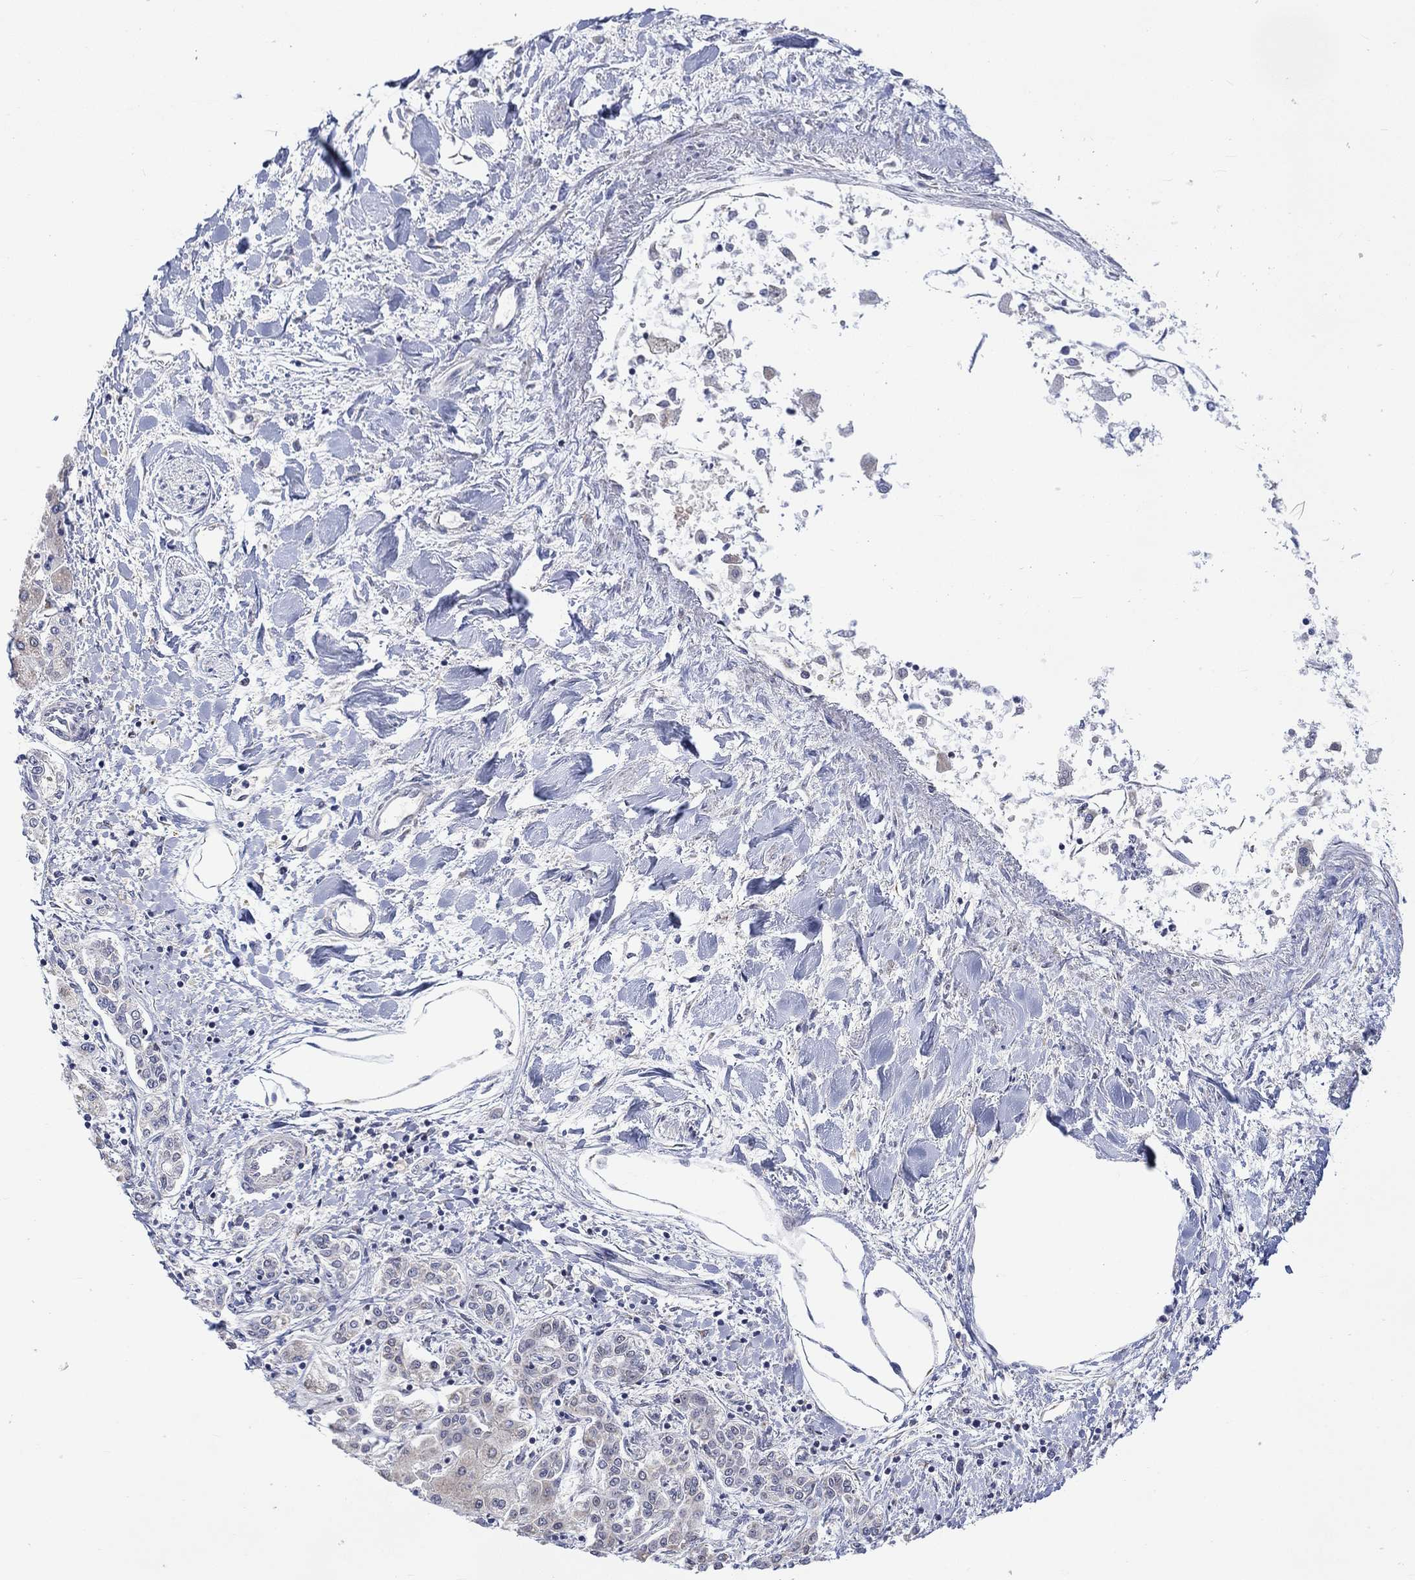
{"staining": {"intensity": "negative", "quantity": "none", "location": "none"}, "tissue": "liver cancer", "cell_type": "Tumor cells", "image_type": "cancer", "snomed": [{"axis": "morphology", "description": "Cholangiocarcinoma"}, {"axis": "topography", "description": "Liver"}], "caption": "Protein analysis of liver cancer (cholangiocarcinoma) shows no significant expression in tumor cells.", "gene": "SLC48A1", "patient": {"sex": "female", "age": 64}}